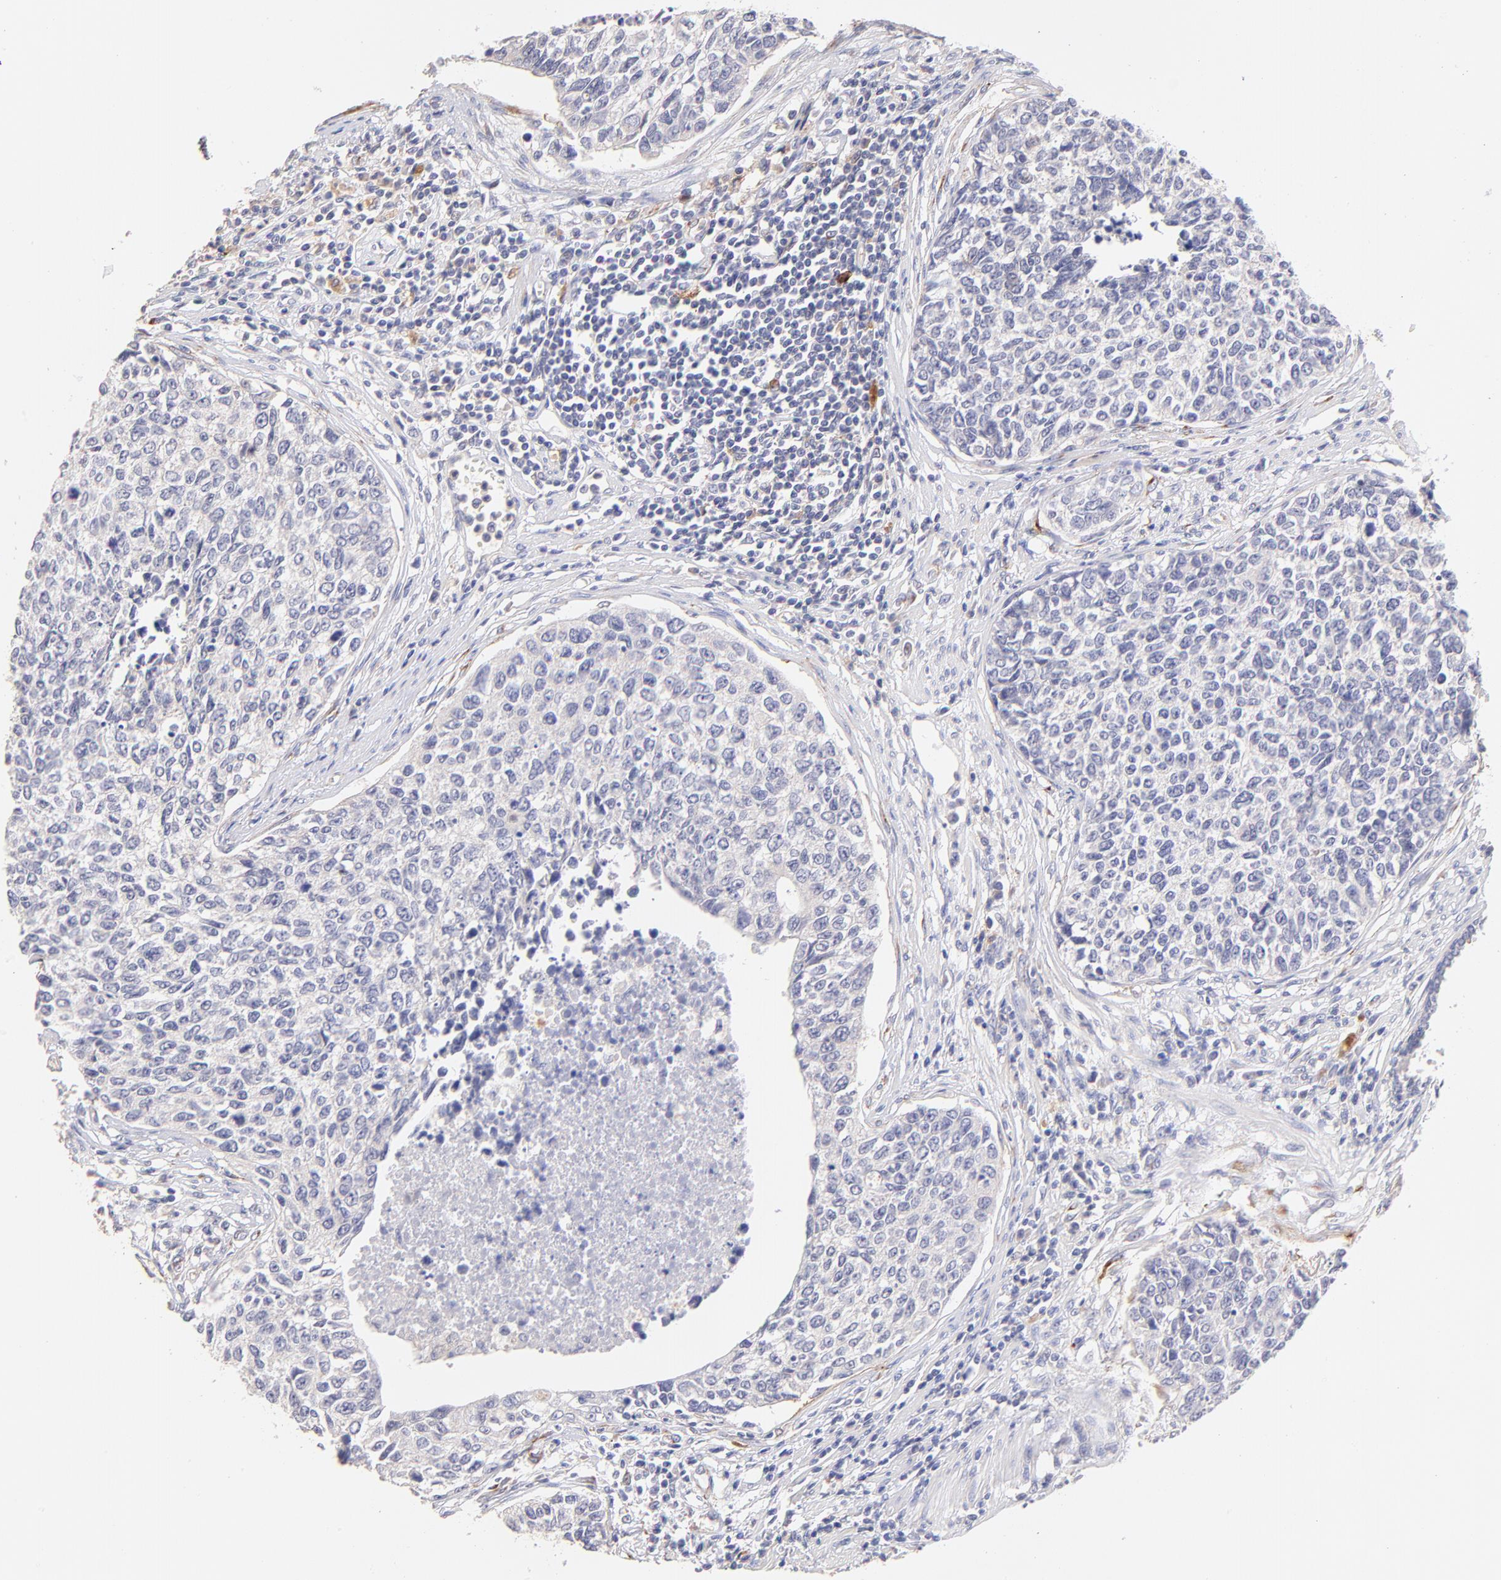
{"staining": {"intensity": "negative", "quantity": "none", "location": "none"}, "tissue": "urothelial cancer", "cell_type": "Tumor cells", "image_type": "cancer", "snomed": [{"axis": "morphology", "description": "Urothelial carcinoma, High grade"}, {"axis": "topography", "description": "Urinary bladder"}], "caption": "A photomicrograph of human urothelial cancer is negative for staining in tumor cells.", "gene": "SPARC", "patient": {"sex": "male", "age": 81}}